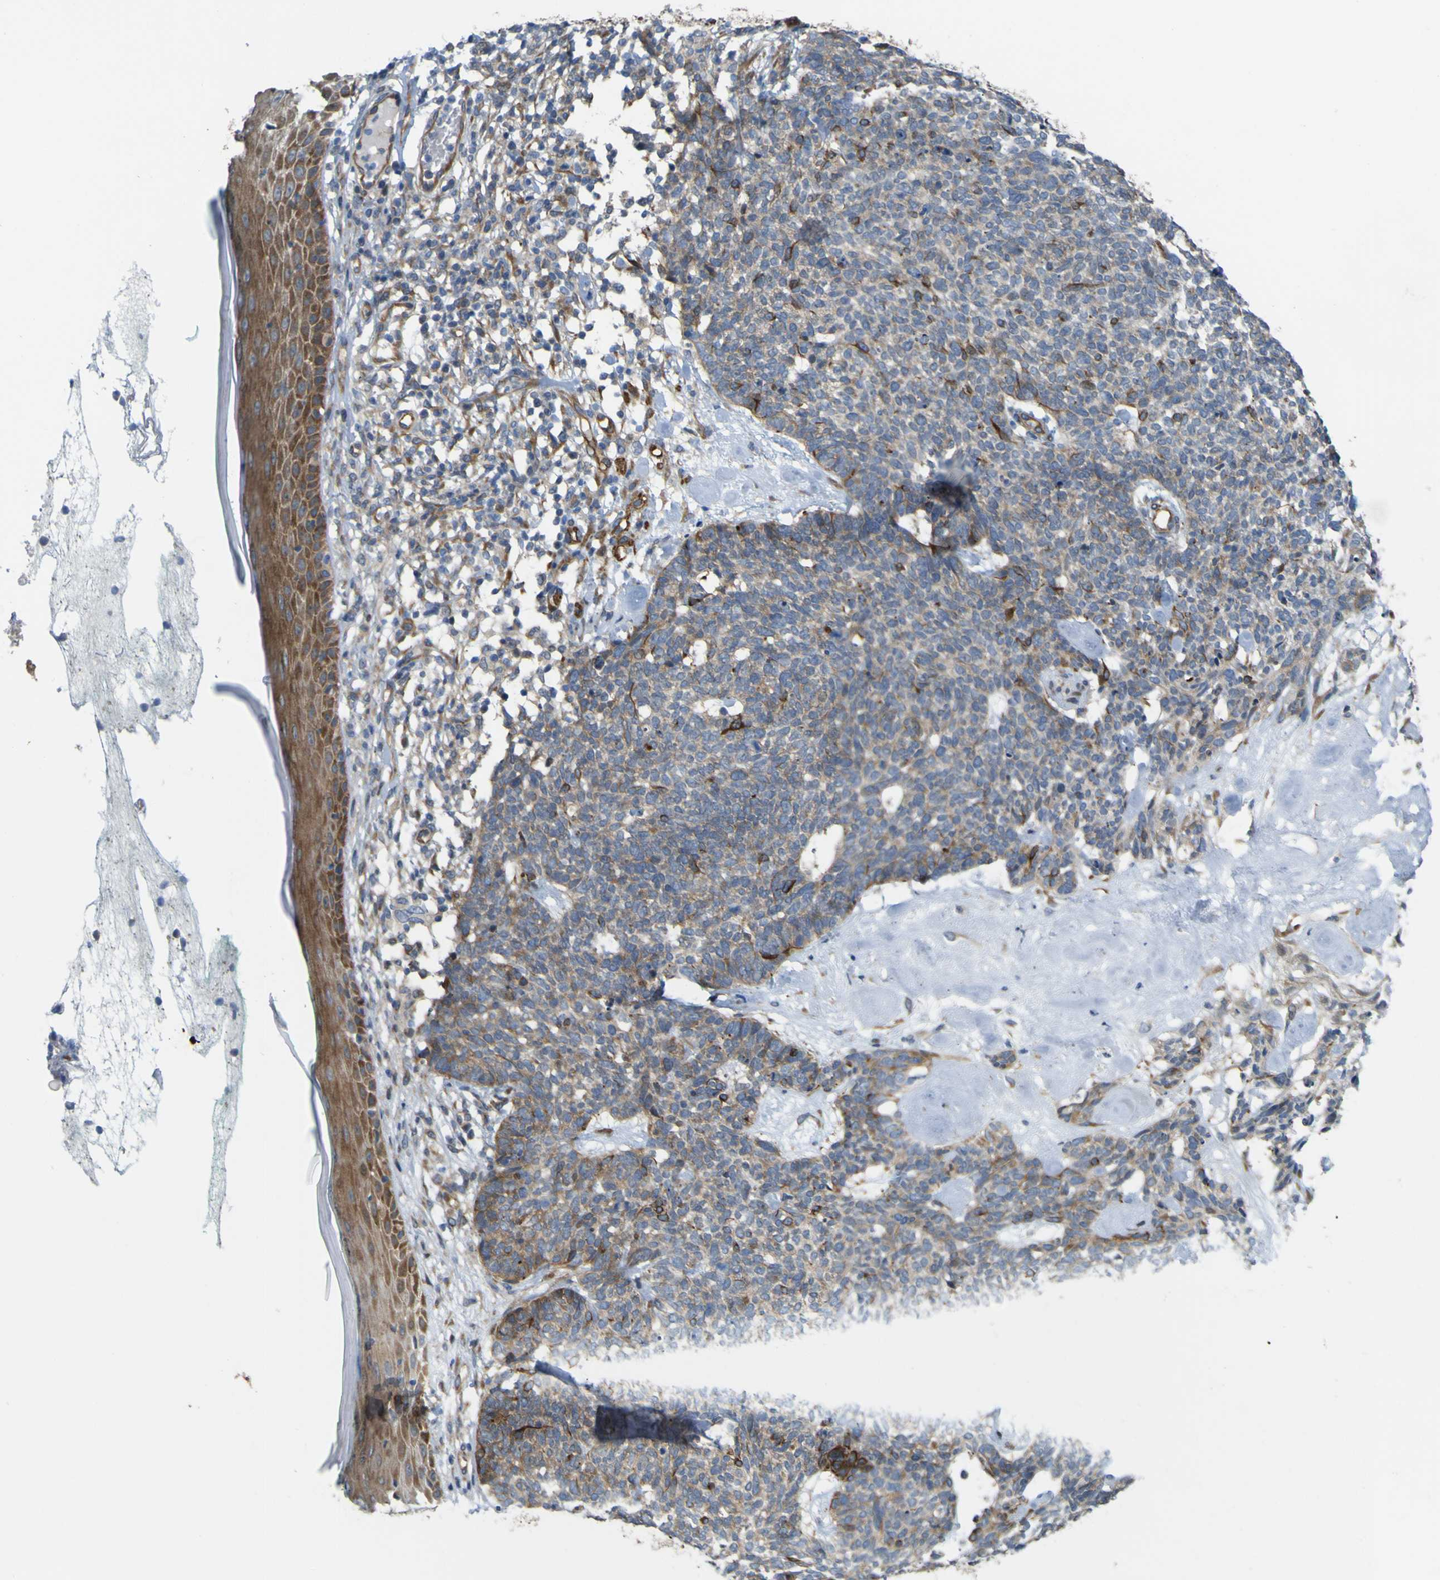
{"staining": {"intensity": "strong", "quantity": "<25%", "location": "cytoplasmic/membranous"}, "tissue": "skin cancer", "cell_type": "Tumor cells", "image_type": "cancer", "snomed": [{"axis": "morphology", "description": "Basal cell carcinoma"}, {"axis": "topography", "description": "Skin"}], "caption": "An image of human basal cell carcinoma (skin) stained for a protein shows strong cytoplasmic/membranous brown staining in tumor cells.", "gene": "JPH1", "patient": {"sex": "female", "age": 84}}